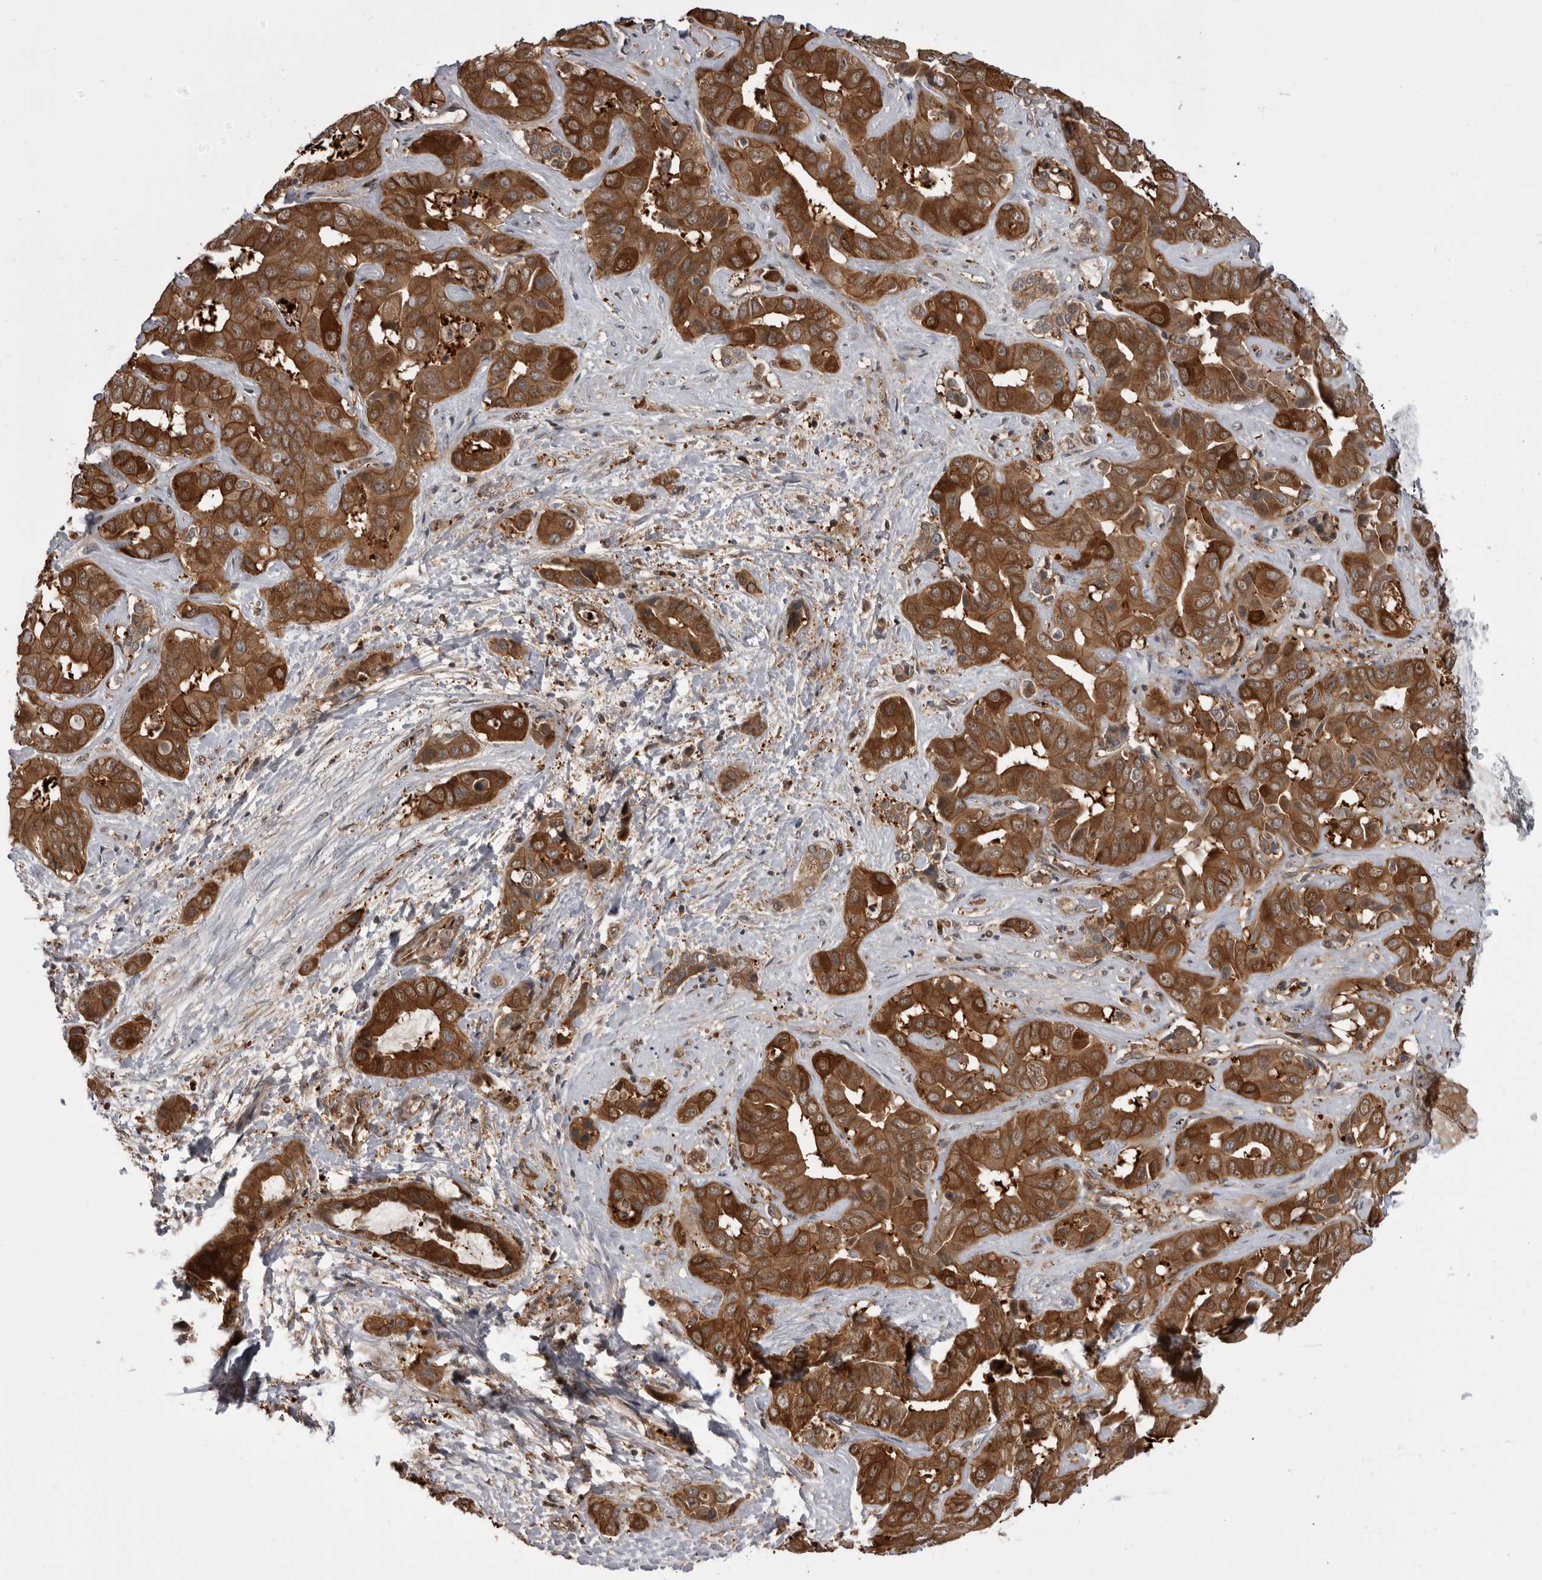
{"staining": {"intensity": "moderate", "quantity": ">75%", "location": "cytoplasmic/membranous"}, "tissue": "liver cancer", "cell_type": "Tumor cells", "image_type": "cancer", "snomed": [{"axis": "morphology", "description": "Cholangiocarcinoma"}, {"axis": "topography", "description": "Liver"}], "caption": "DAB immunohistochemical staining of human liver cancer shows moderate cytoplasmic/membranous protein staining in about >75% of tumor cells. The protein is stained brown, and the nuclei are stained in blue (DAB IHC with brightfield microscopy, high magnification).", "gene": "RAB3GAP2", "patient": {"sex": "female", "age": 52}}